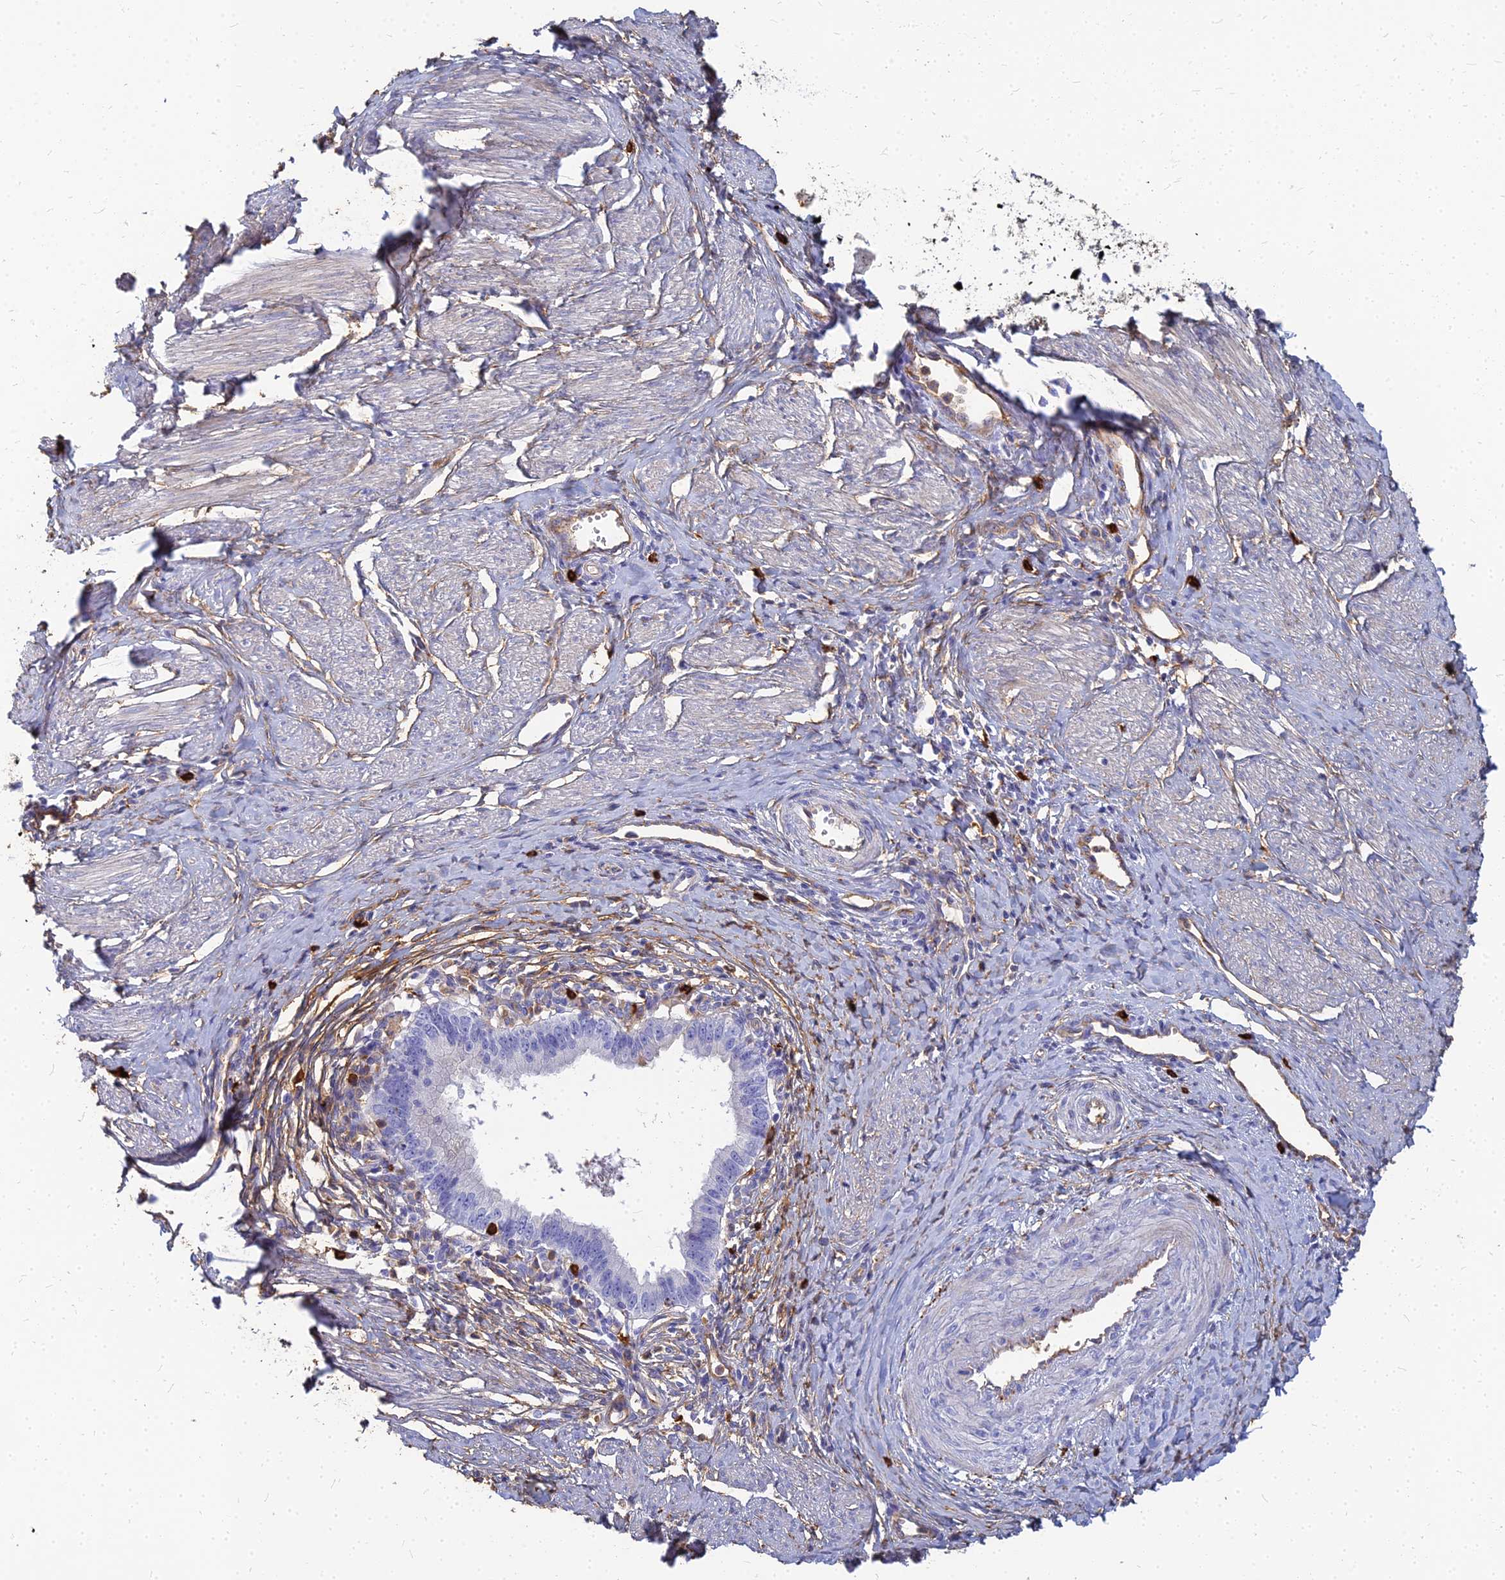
{"staining": {"intensity": "negative", "quantity": "none", "location": "none"}, "tissue": "cervical cancer", "cell_type": "Tumor cells", "image_type": "cancer", "snomed": [{"axis": "morphology", "description": "Adenocarcinoma, NOS"}, {"axis": "topography", "description": "Cervix"}], "caption": "Image shows no significant protein positivity in tumor cells of cervical cancer.", "gene": "VAT1", "patient": {"sex": "female", "age": 36}}